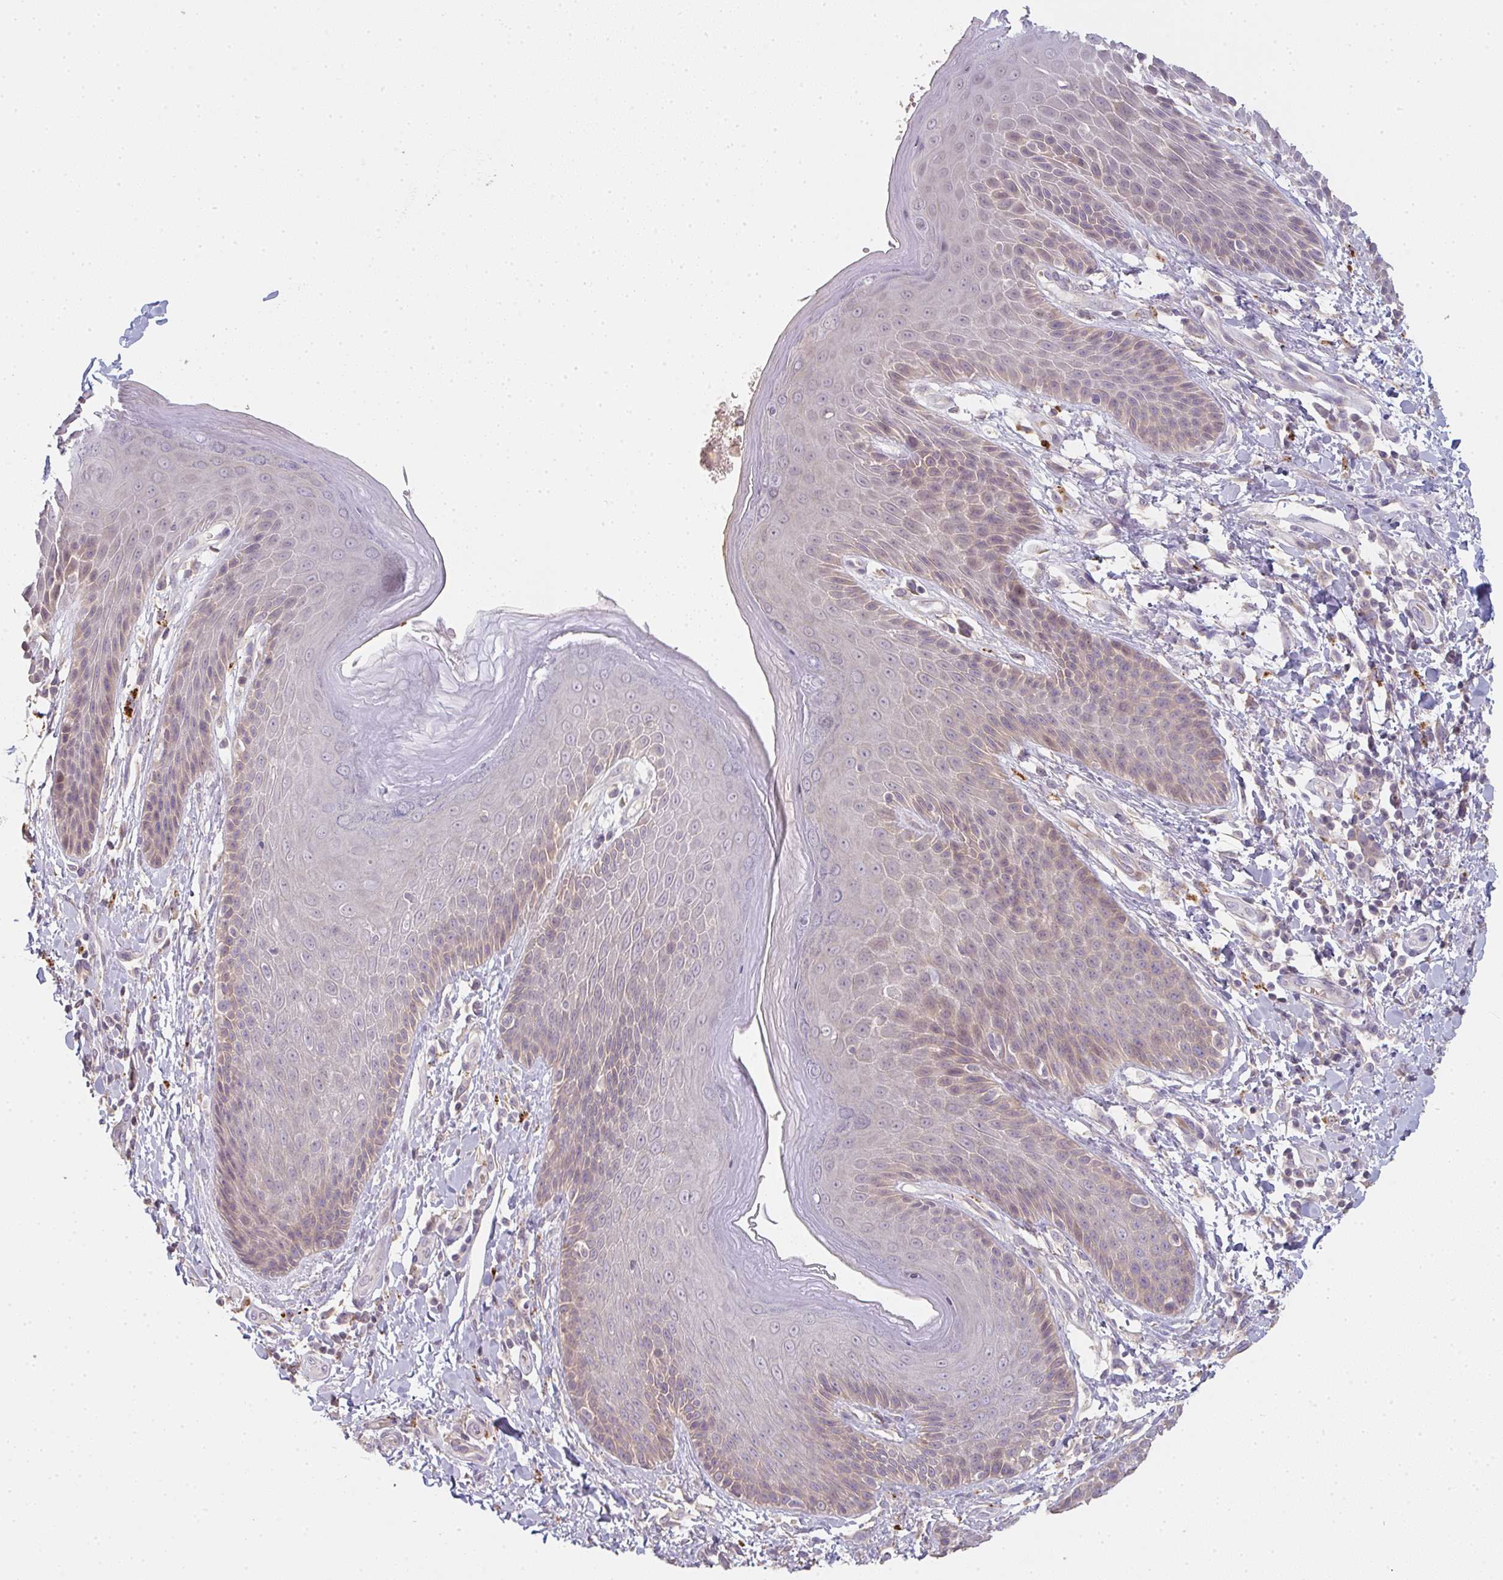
{"staining": {"intensity": "moderate", "quantity": "<25%", "location": "cytoplasmic/membranous"}, "tissue": "skin", "cell_type": "Epidermal cells", "image_type": "normal", "snomed": [{"axis": "morphology", "description": "Normal tissue, NOS"}, {"axis": "topography", "description": "Anal"}, {"axis": "topography", "description": "Peripheral nerve tissue"}], "caption": "Skin stained with a protein marker shows moderate staining in epidermal cells.", "gene": "TMEM237", "patient": {"sex": "male", "age": 51}}